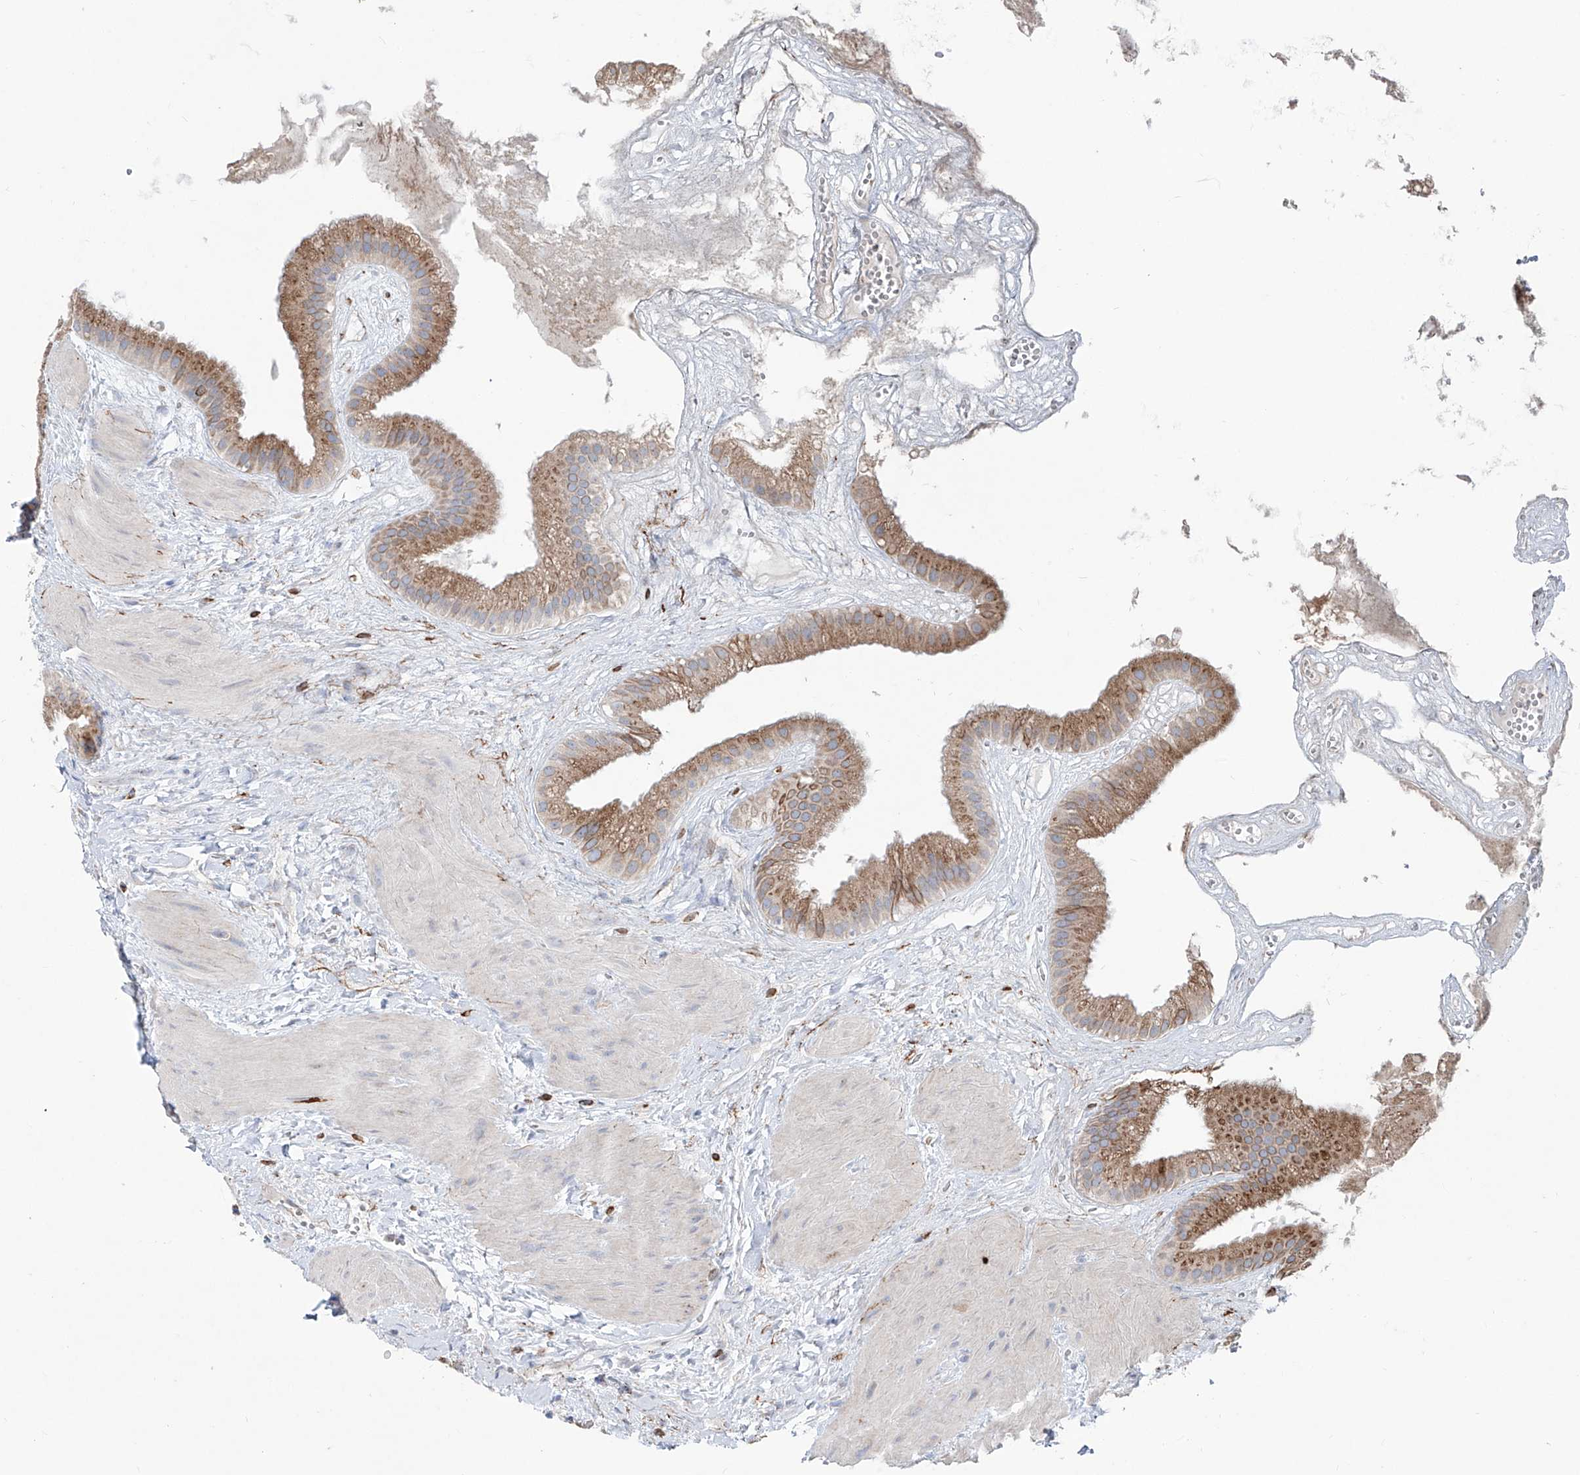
{"staining": {"intensity": "moderate", "quantity": ">75%", "location": "cytoplasmic/membranous"}, "tissue": "gallbladder", "cell_type": "Glandular cells", "image_type": "normal", "snomed": [{"axis": "morphology", "description": "Normal tissue, NOS"}, {"axis": "topography", "description": "Gallbladder"}], "caption": "DAB (3,3'-diaminobenzidine) immunohistochemical staining of benign human gallbladder demonstrates moderate cytoplasmic/membranous protein expression in approximately >75% of glandular cells.", "gene": "CDH5", "patient": {"sex": "male", "age": 55}}